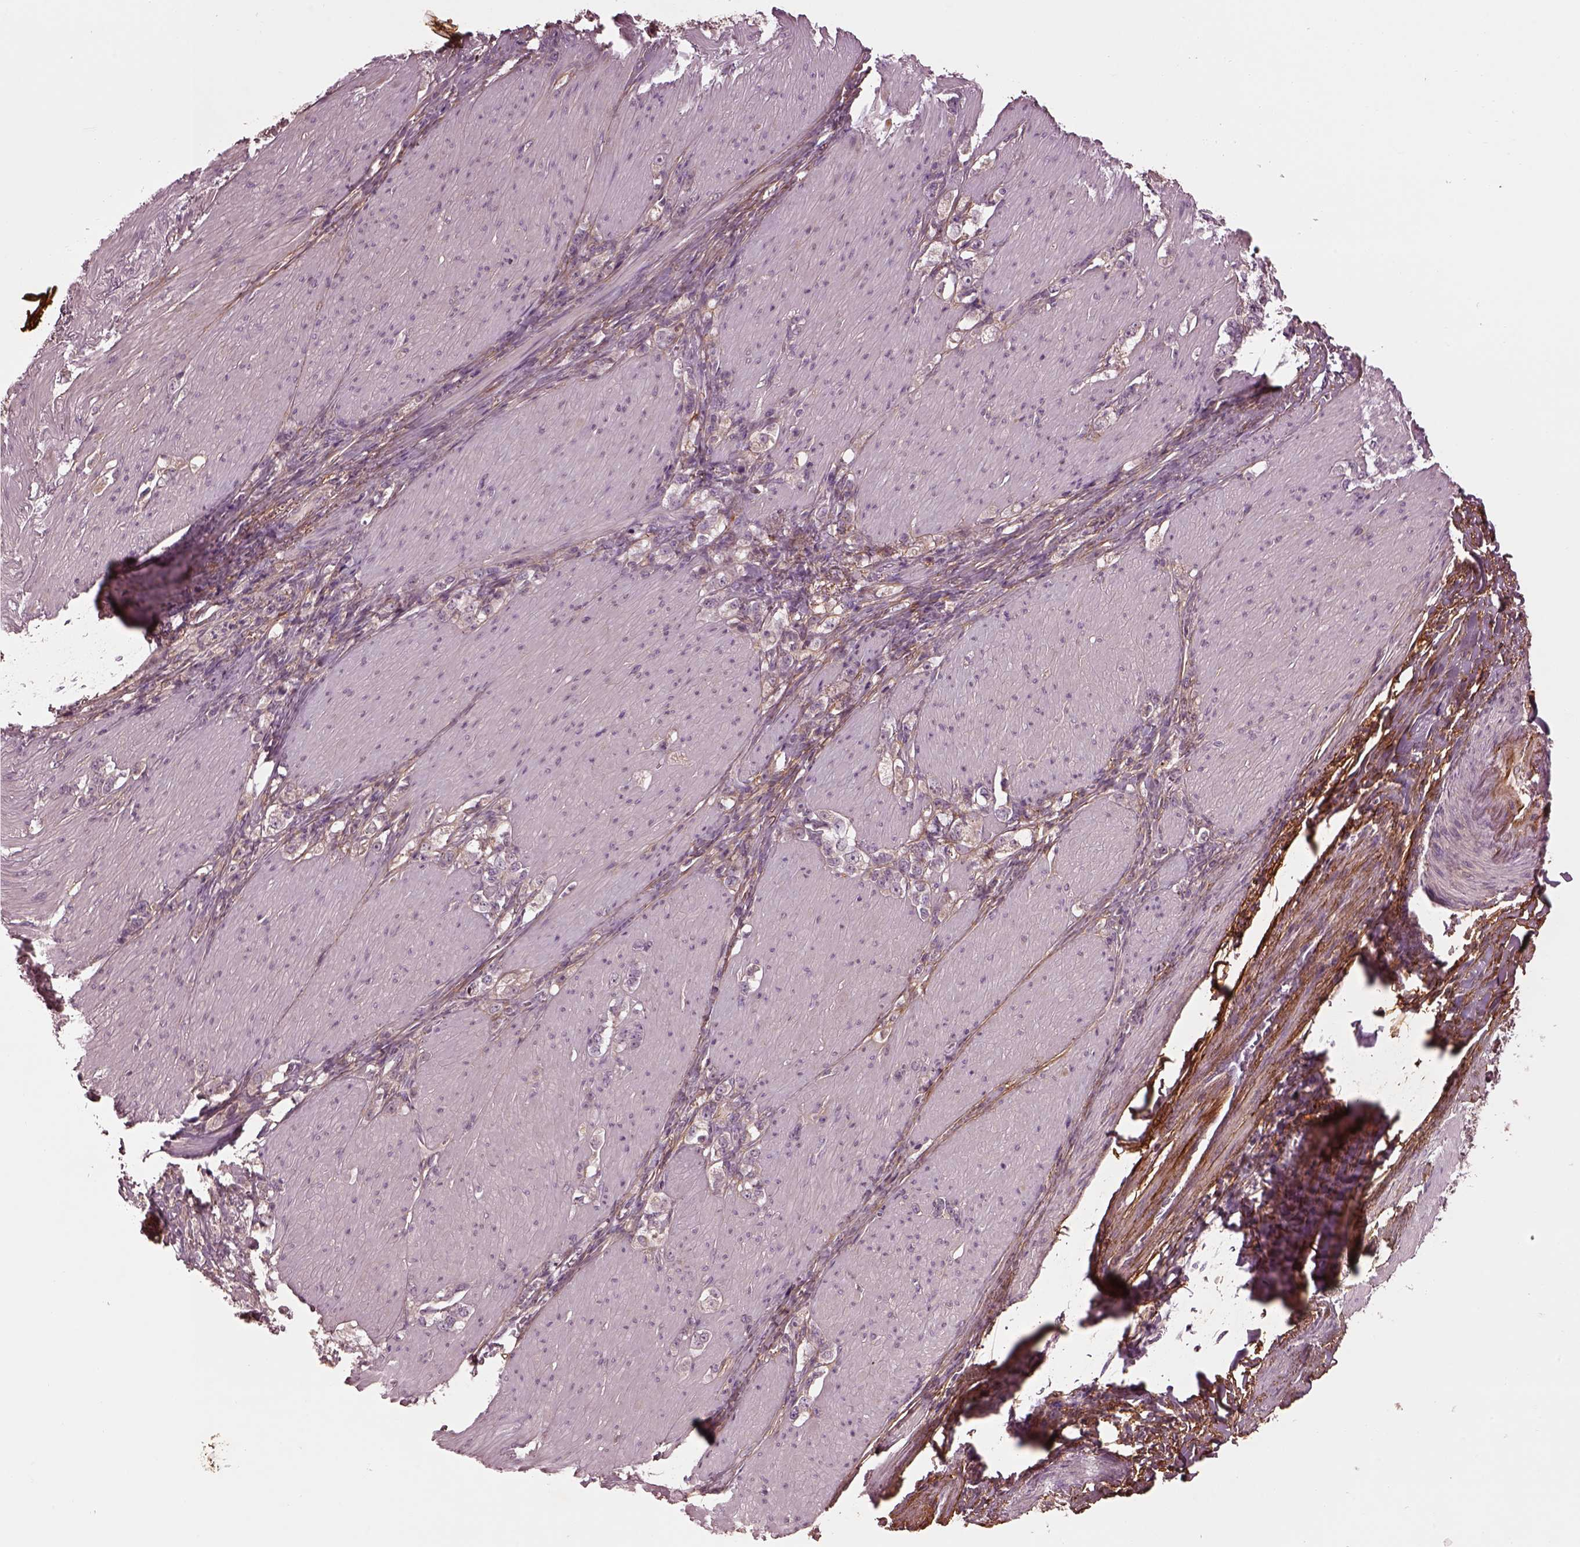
{"staining": {"intensity": "negative", "quantity": "none", "location": "none"}, "tissue": "stomach cancer", "cell_type": "Tumor cells", "image_type": "cancer", "snomed": [{"axis": "morphology", "description": "Adenocarcinoma, NOS"}, {"axis": "topography", "description": "Stomach, lower"}], "caption": "Immunohistochemistry (IHC) micrograph of neoplastic tissue: human stomach cancer (adenocarcinoma) stained with DAB shows no significant protein staining in tumor cells.", "gene": "EFEMP1", "patient": {"sex": "male", "age": 88}}